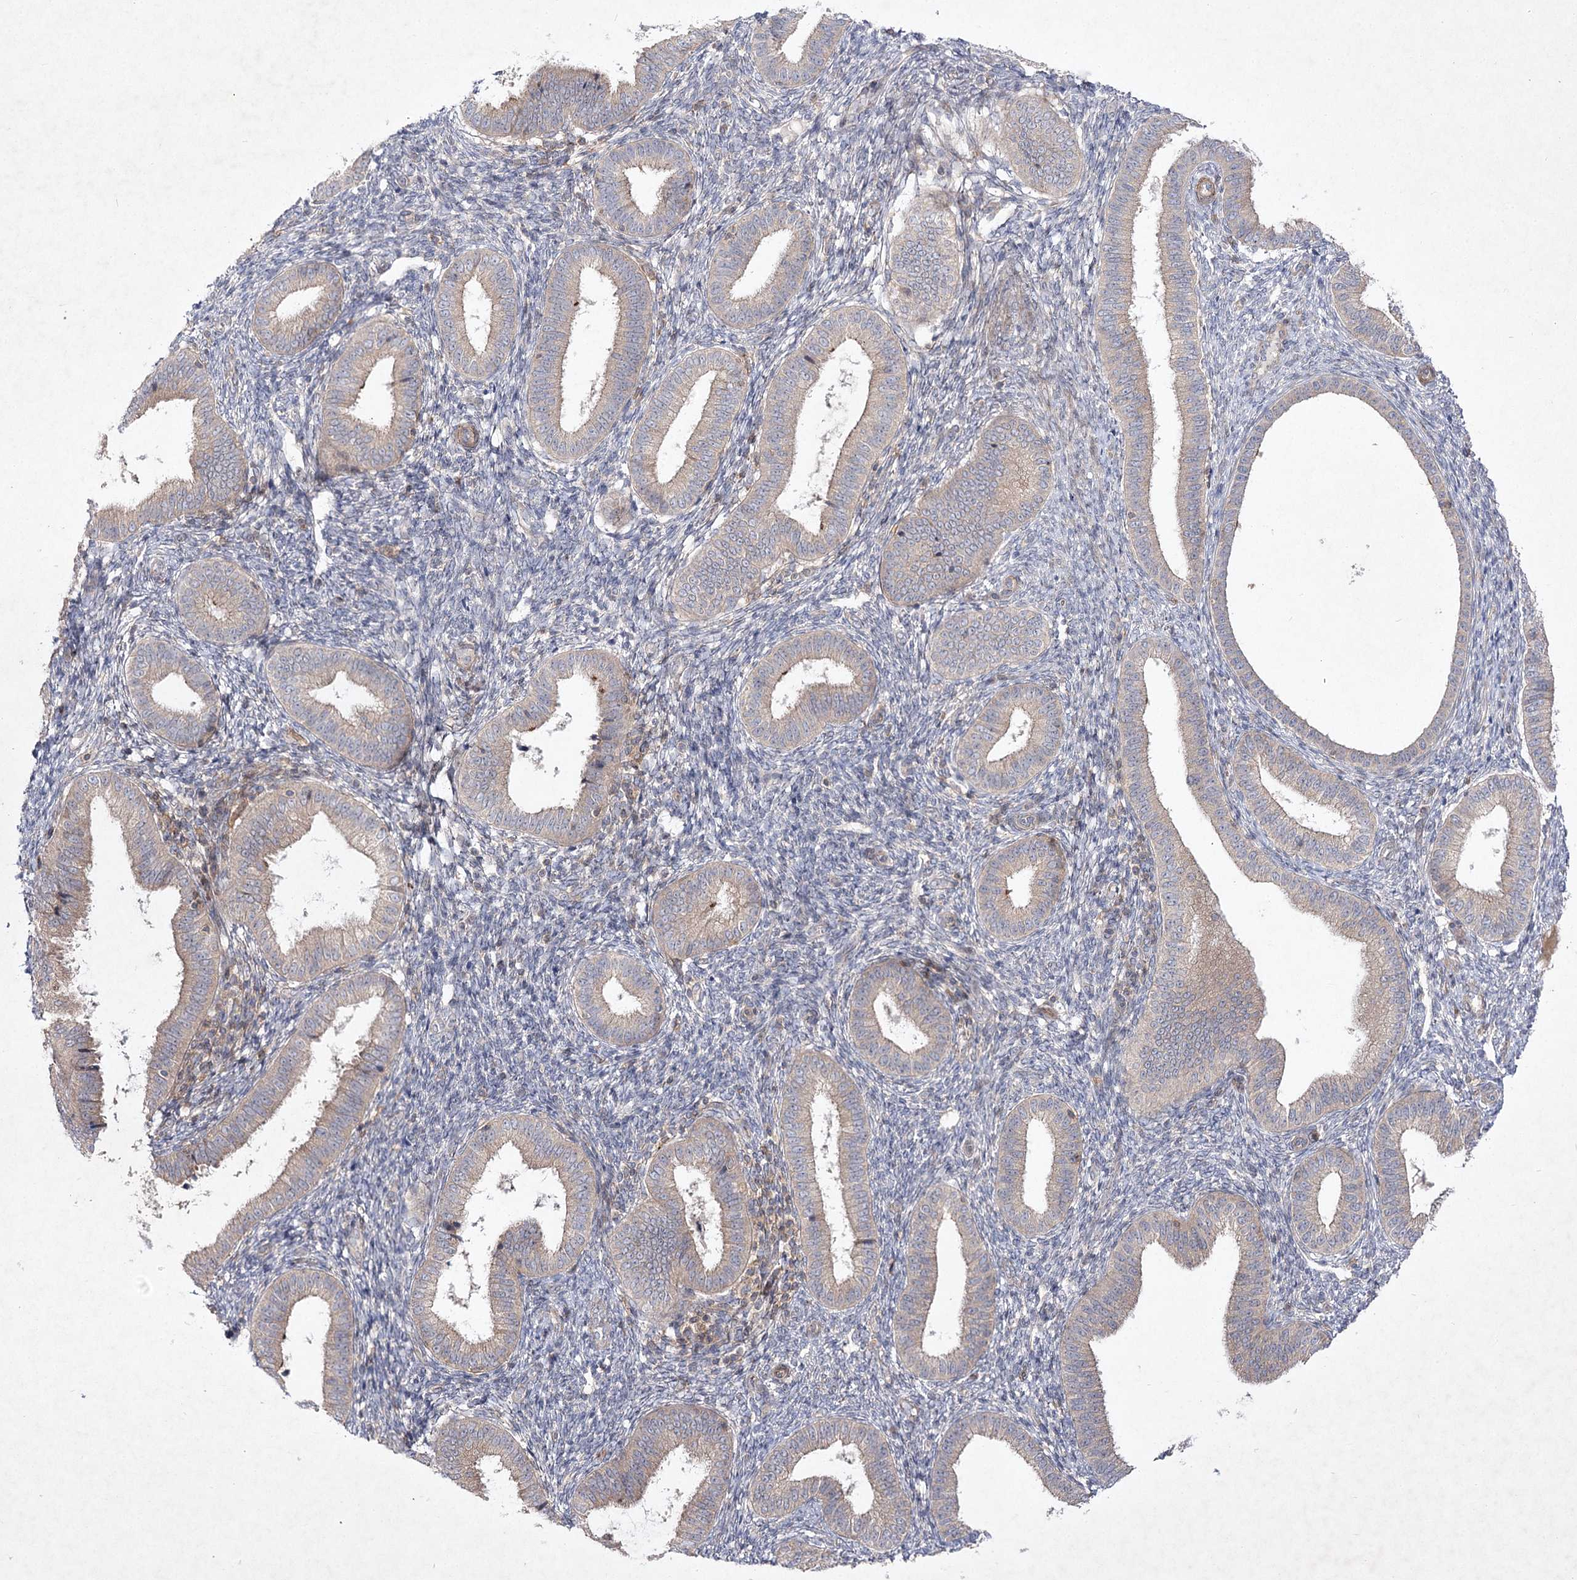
{"staining": {"intensity": "weak", "quantity": "<25%", "location": "cytoplasmic/membranous"}, "tissue": "endometrium", "cell_type": "Cells in endometrial stroma", "image_type": "normal", "snomed": [{"axis": "morphology", "description": "Normal tissue, NOS"}, {"axis": "topography", "description": "Endometrium"}], "caption": "A high-resolution photomicrograph shows immunohistochemistry (IHC) staining of benign endometrium, which shows no significant expression in cells in endometrial stroma. (DAB (3,3'-diaminobenzidine) IHC, high magnification).", "gene": "CIB2", "patient": {"sex": "female", "age": 39}}